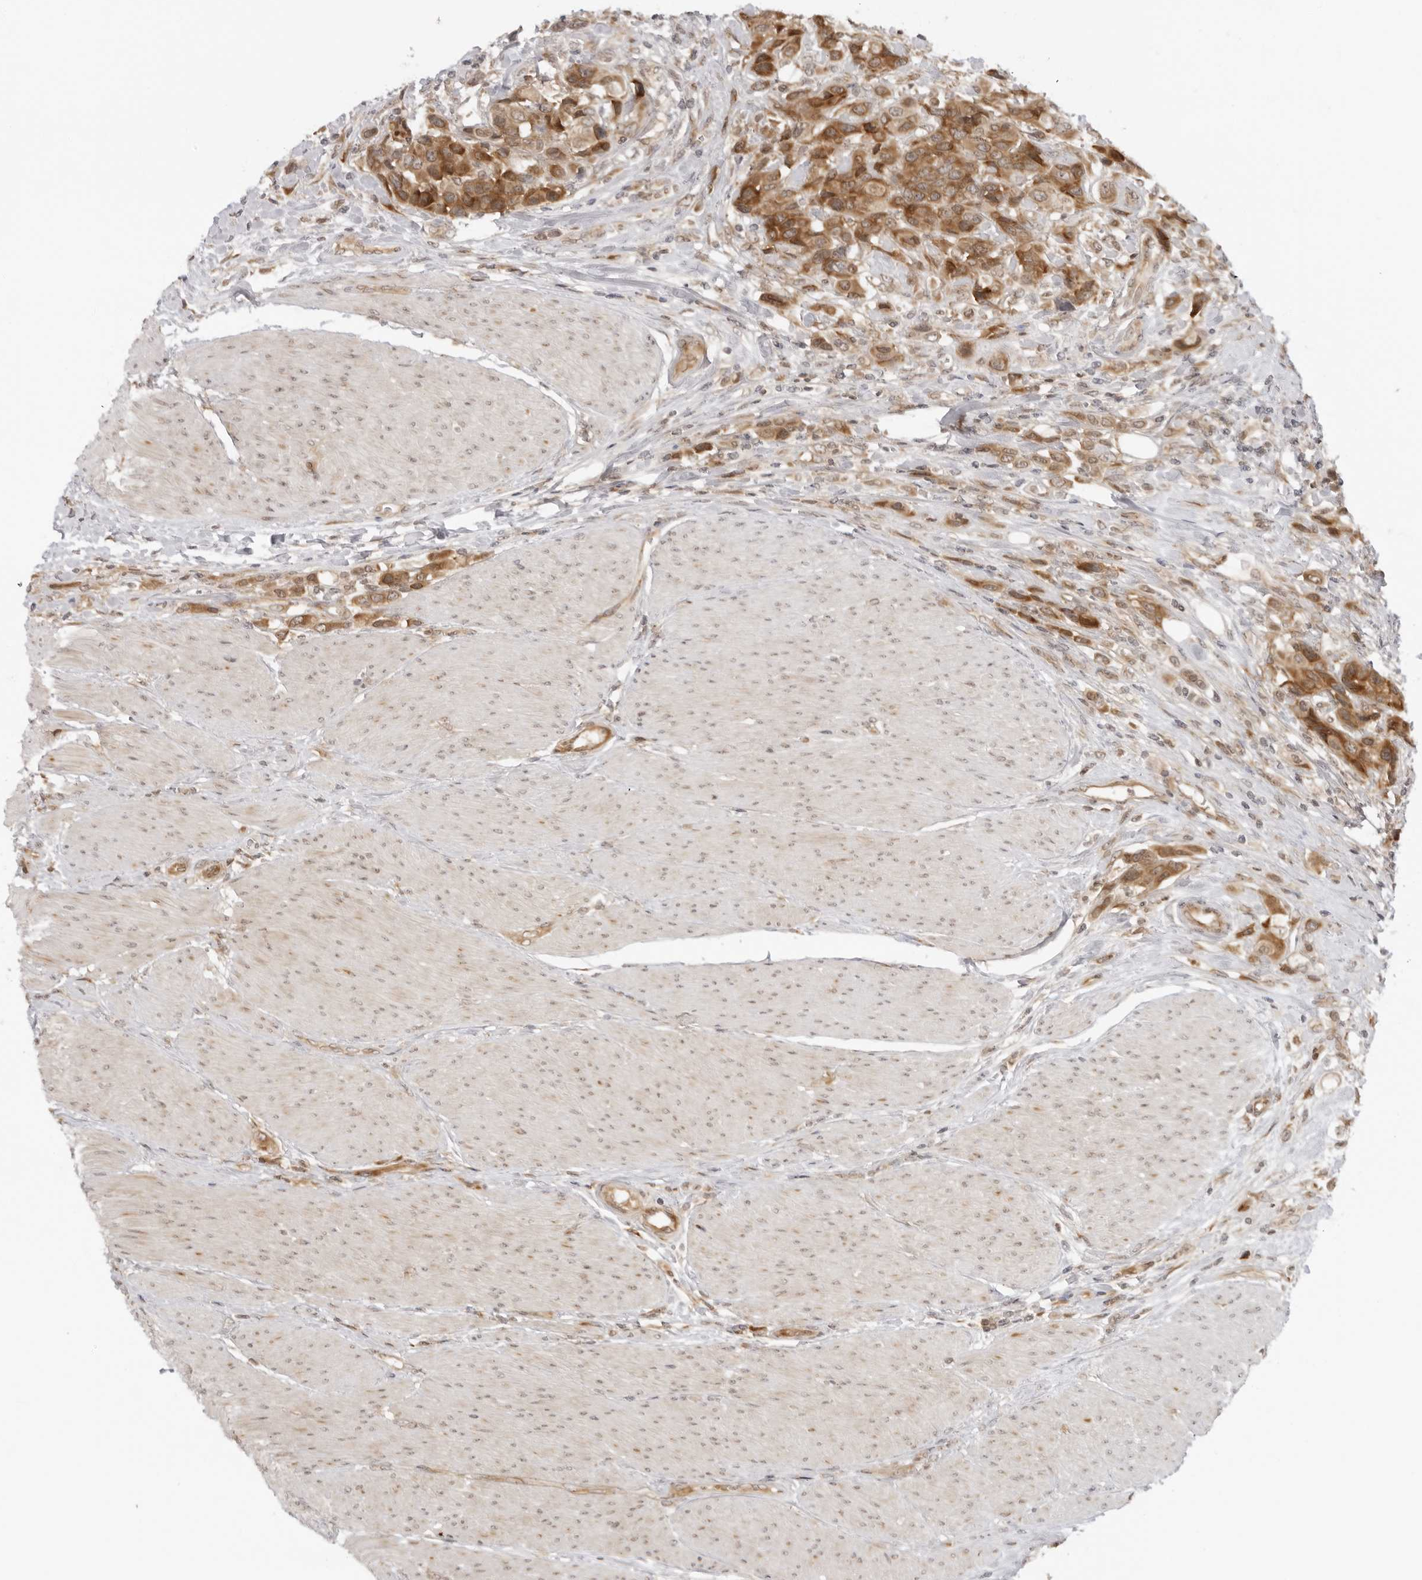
{"staining": {"intensity": "strong", "quantity": ">75%", "location": "cytoplasmic/membranous"}, "tissue": "urothelial cancer", "cell_type": "Tumor cells", "image_type": "cancer", "snomed": [{"axis": "morphology", "description": "Urothelial carcinoma, High grade"}, {"axis": "topography", "description": "Urinary bladder"}], "caption": "High-grade urothelial carcinoma was stained to show a protein in brown. There is high levels of strong cytoplasmic/membranous expression in approximately >75% of tumor cells.", "gene": "PRRC2C", "patient": {"sex": "male", "age": 50}}